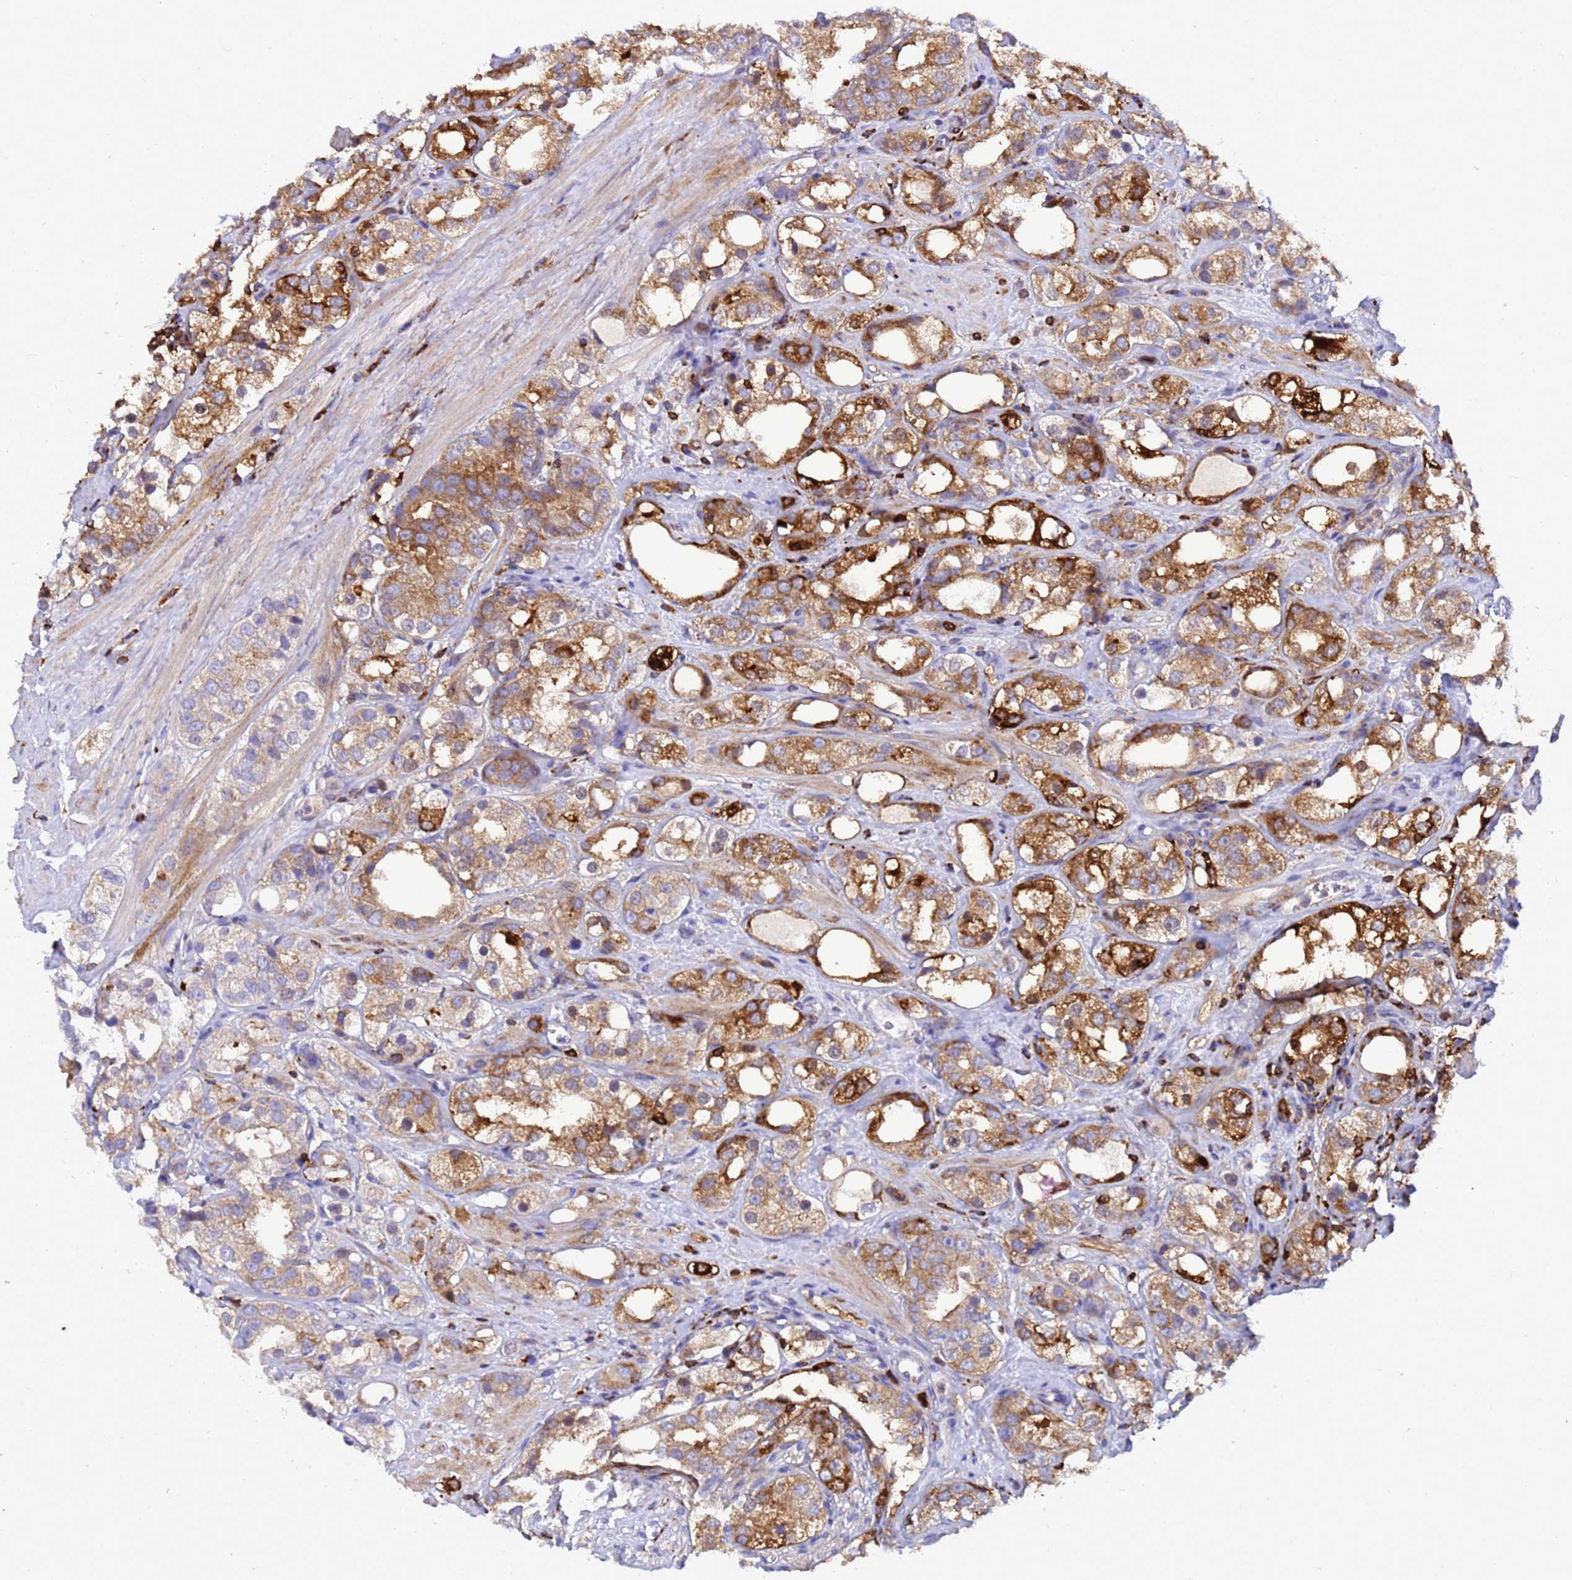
{"staining": {"intensity": "moderate", "quantity": ">75%", "location": "cytoplasmic/membranous"}, "tissue": "prostate cancer", "cell_type": "Tumor cells", "image_type": "cancer", "snomed": [{"axis": "morphology", "description": "Adenocarcinoma, NOS"}, {"axis": "topography", "description": "Prostate"}], "caption": "Protein expression analysis of human adenocarcinoma (prostate) reveals moderate cytoplasmic/membranous staining in approximately >75% of tumor cells. (DAB (3,3'-diaminobenzidine) IHC with brightfield microscopy, high magnification).", "gene": "EZR", "patient": {"sex": "male", "age": 79}}